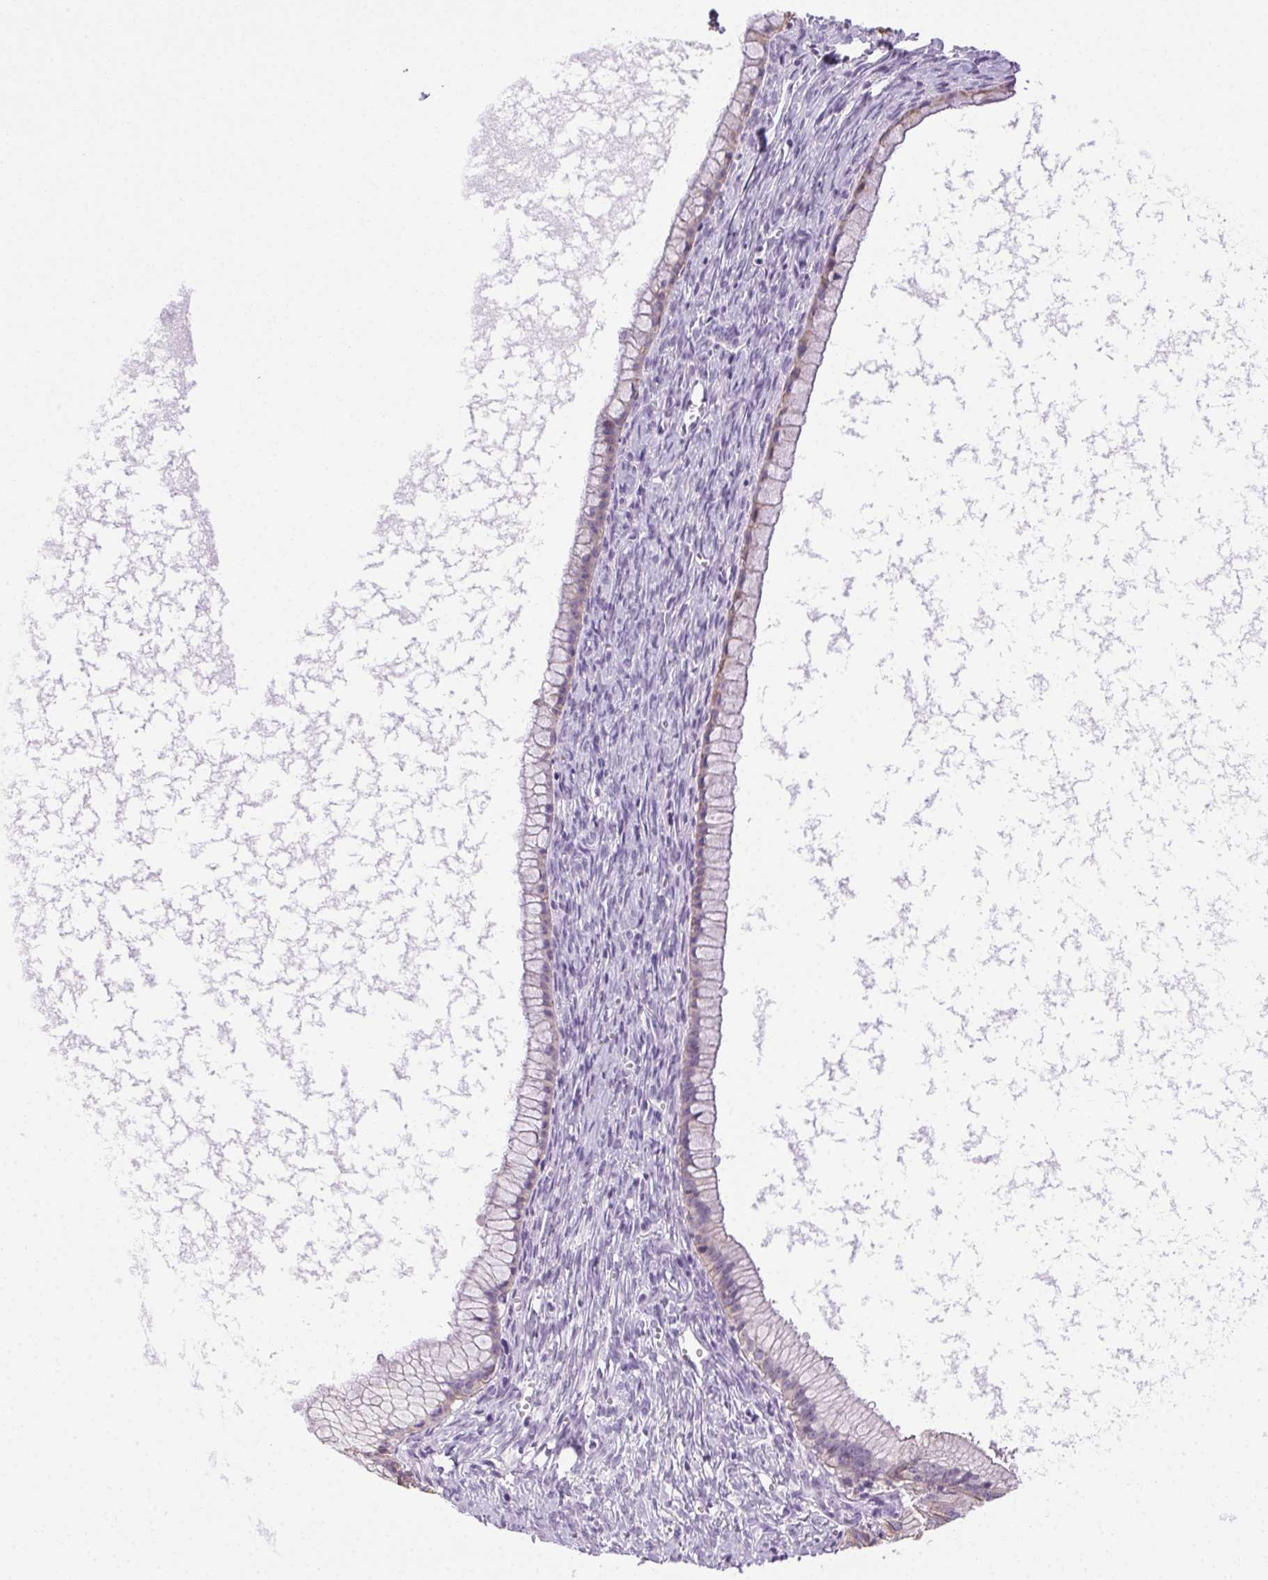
{"staining": {"intensity": "negative", "quantity": "none", "location": "none"}, "tissue": "ovarian cancer", "cell_type": "Tumor cells", "image_type": "cancer", "snomed": [{"axis": "morphology", "description": "Cystadenocarcinoma, mucinous, NOS"}, {"axis": "topography", "description": "Ovary"}], "caption": "Immunohistochemistry (IHC) photomicrograph of human ovarian mucinous cystadenocarcinoma stained for a protein (brown), which reveals no positivity in tumor cells.", "gene": "CLDN10", "patient": {"sex": "female", "age": 41}}